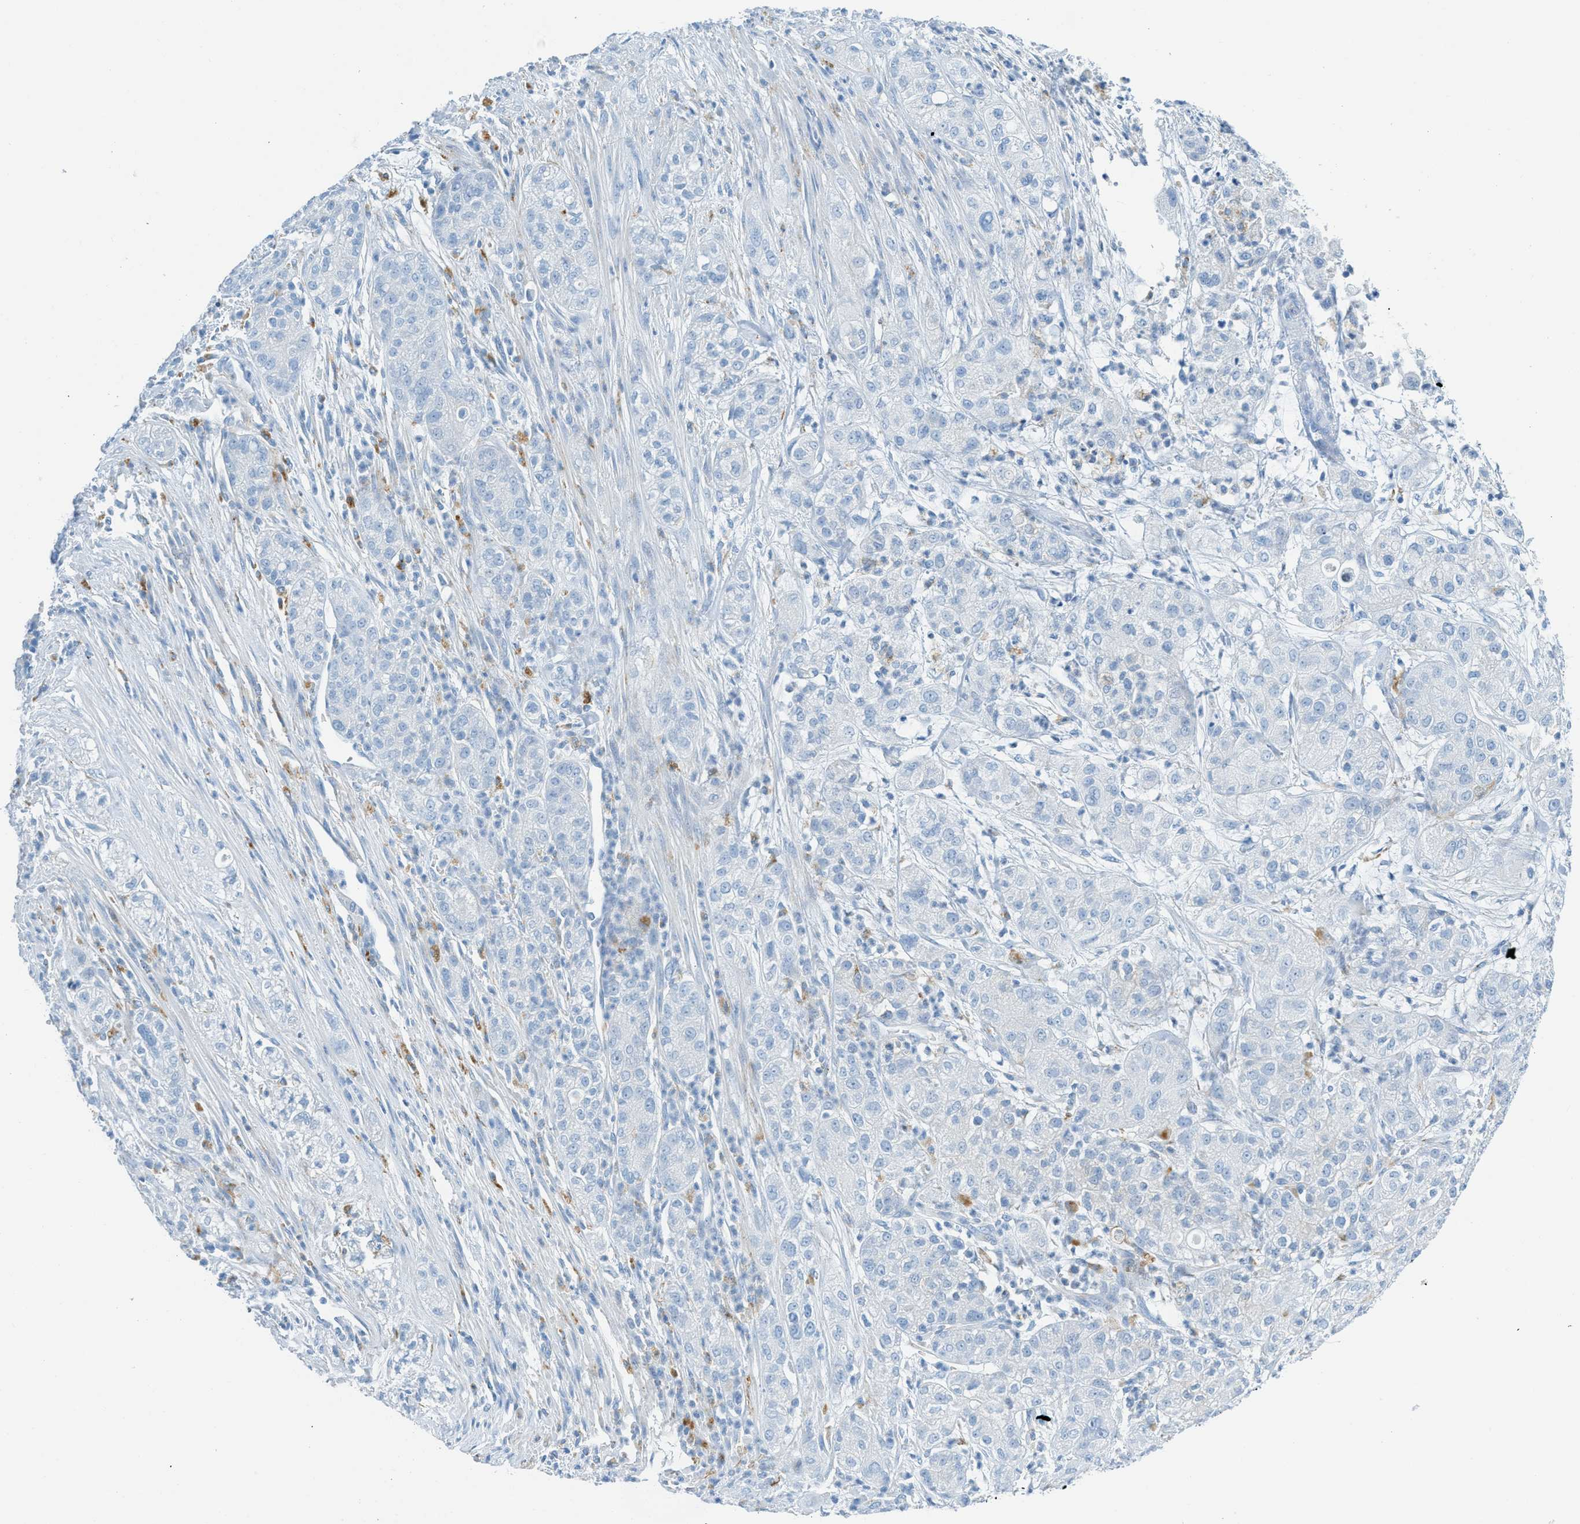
{"staining": {"intensity": "negative", "quantity": "none", "location": "none"}, "tissue": "pancreatic cancer", "cell_type": "Tumor cells", "image_type": "cancer", "snomed": [{"axis": "morphology", "description": "Adenocarcinoma, NOS"}, {"axis": "topography", "description": "Pancreas"}], "caption": "Pancreatic cancer (adenocarcinoma) stained for a protein using immunohistochemistry (IHC) displays no staining tumor cells.", "gene": "C21orf62", "patient": {"sex": "female", "age": 78}}